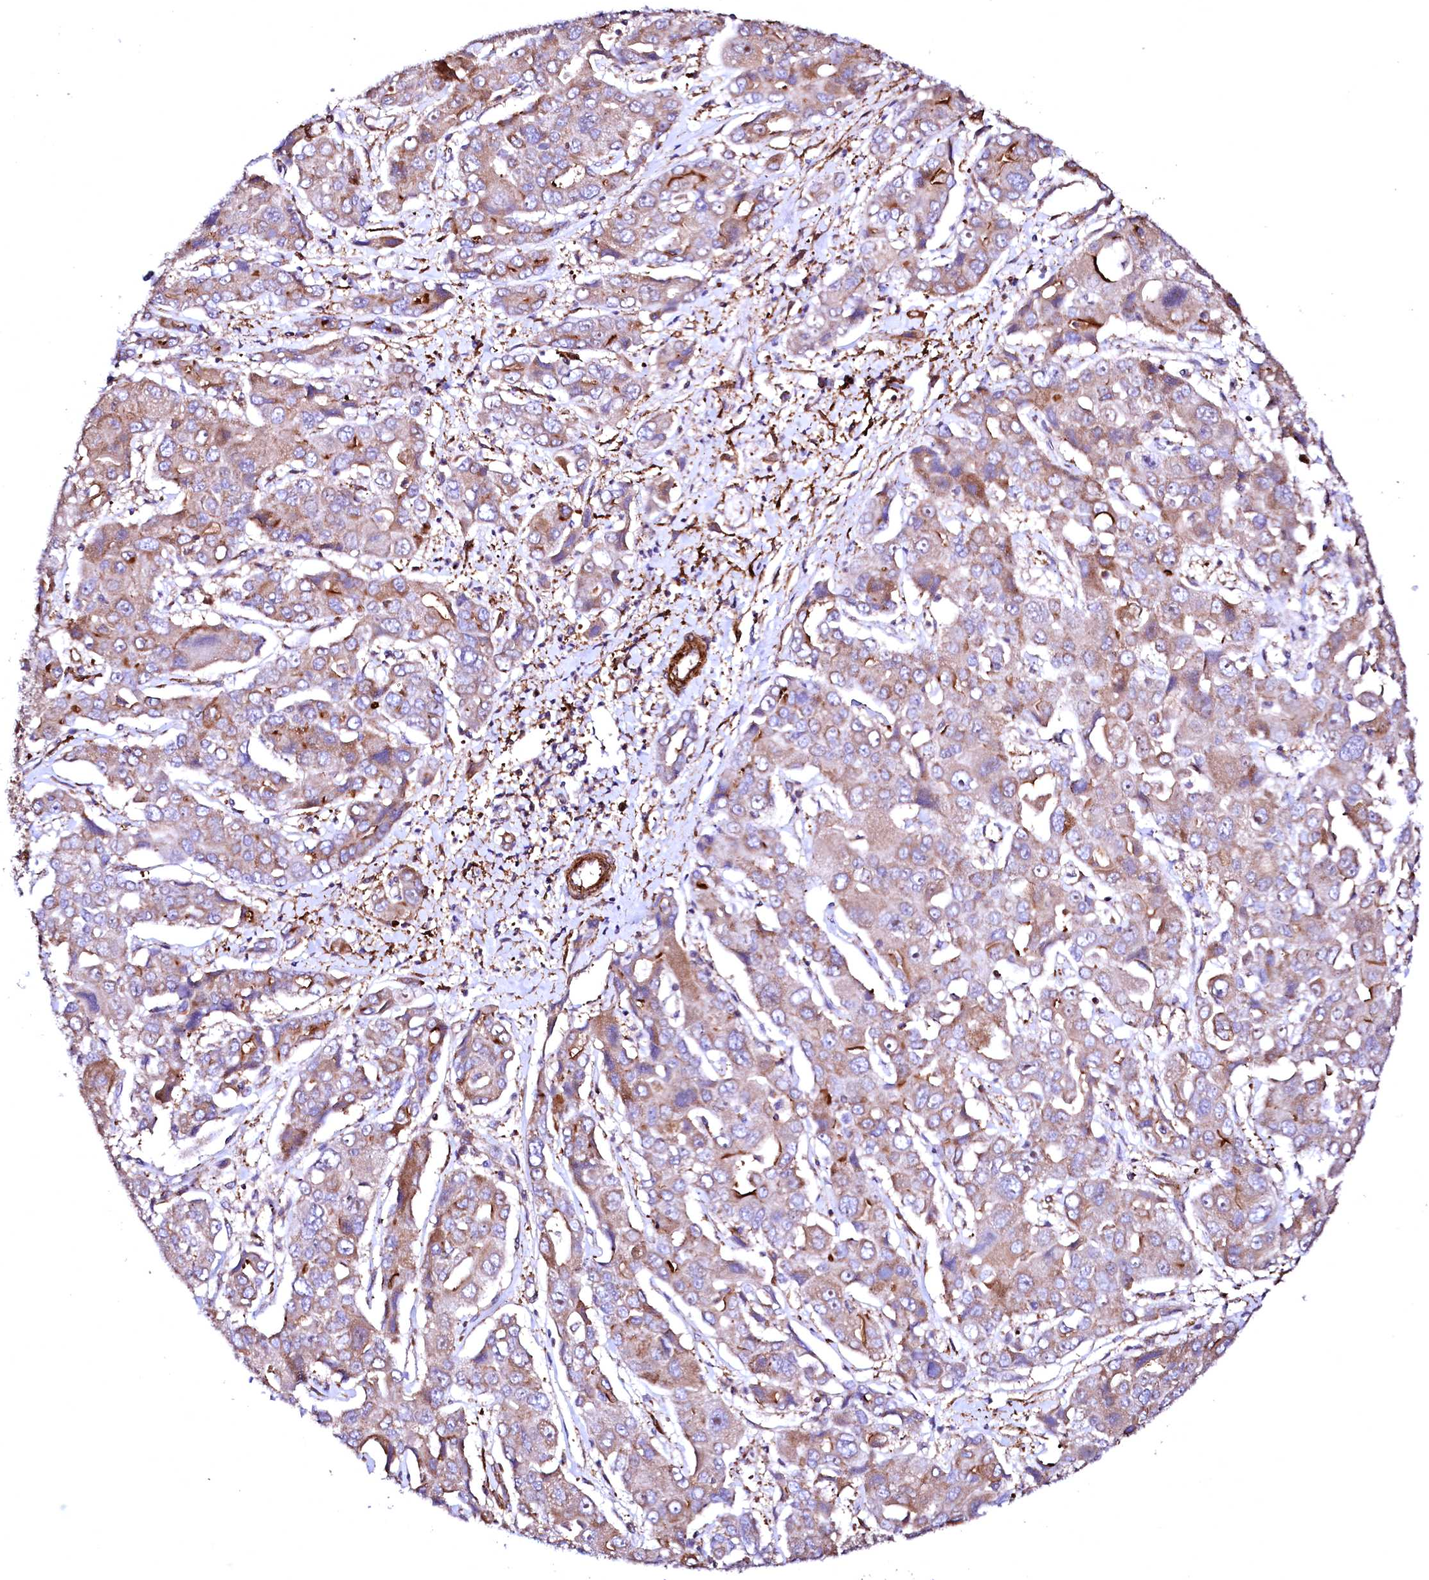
{"staining": {"intensity": "moderate", "quantity": "25%-75%", "location": "cytoplasmic/membranous"}, "tissue": "liver cancer", "cell_type": "Tumor cells", "image_type": "cancer", "snomed": [{"axis": "morphology", "description": "Cholangiocarcinoma"}, {"axis": "topography", "description": "Liver"}], "caption": "IHC histopathology image of liver cancer (cholangiocarcinoma) stained for a protein (brown), which shows medium levels of moderate cytoplasmic/membranous positivity in about 25%-75% of tumor cells.", "gene": "GPR176", "patient": {"sex": "male", "age": 67}}